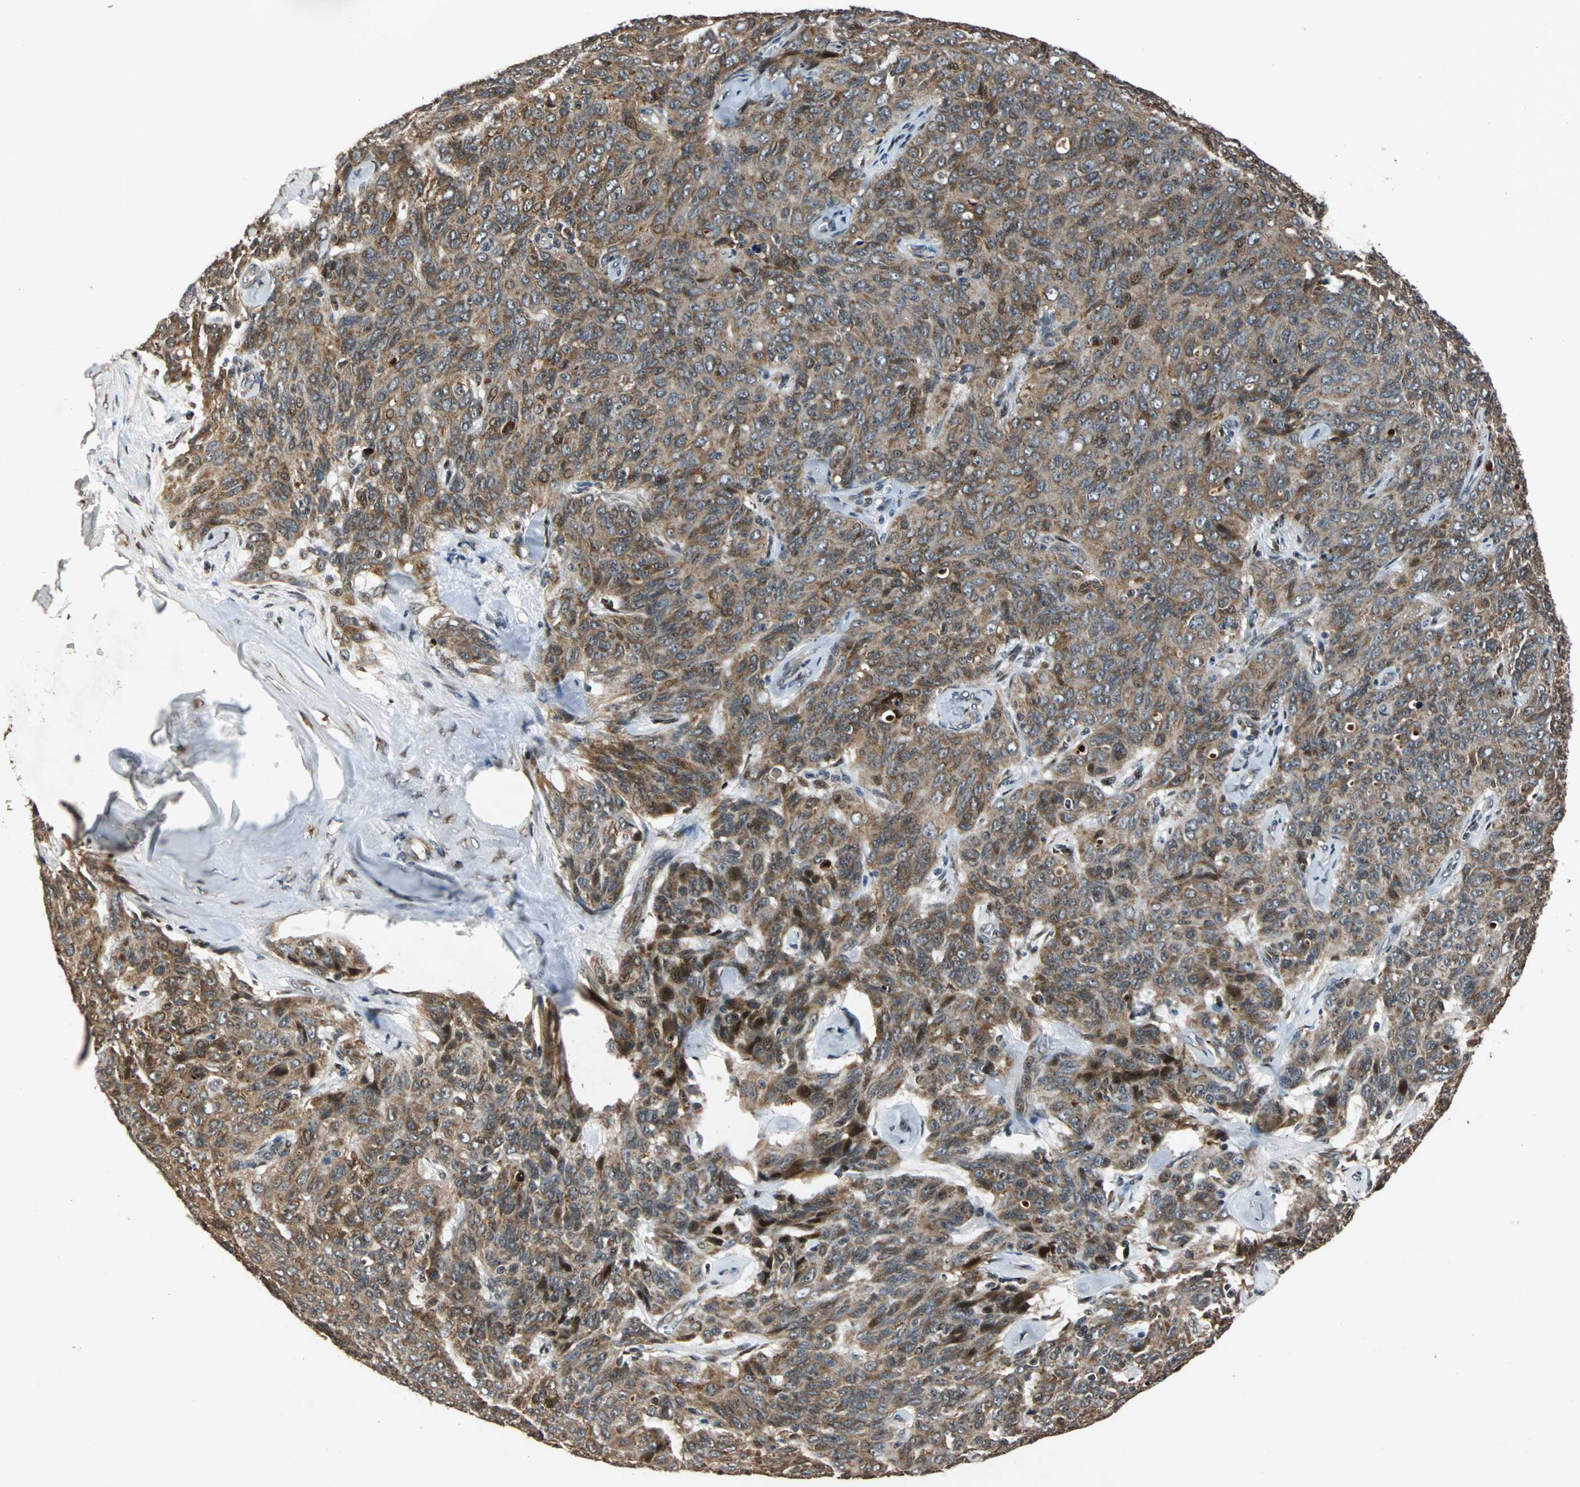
{"staining": {"intensity": "moderate", "quantity": ">75%", "location": "cytoplasmic/membranous,nuclear"}, "tissue": "ovarian cancer", "cell_type": "Tumor cells", "image_type": "cancer", "snomed": [{"axis": "morphology", "description": "Carcinoma, endometroid"}, {"axis": "topography", "description": "Ovary"}], "caption": "This image demonstrates immunohistochemistry staining of ovarian cancer, with medium moderate cytoplasmic/membranous and nuclear expression in about >75% of tumor cells.", "gene": "USP31", "patient": {"sex": "female", "age": 60}}